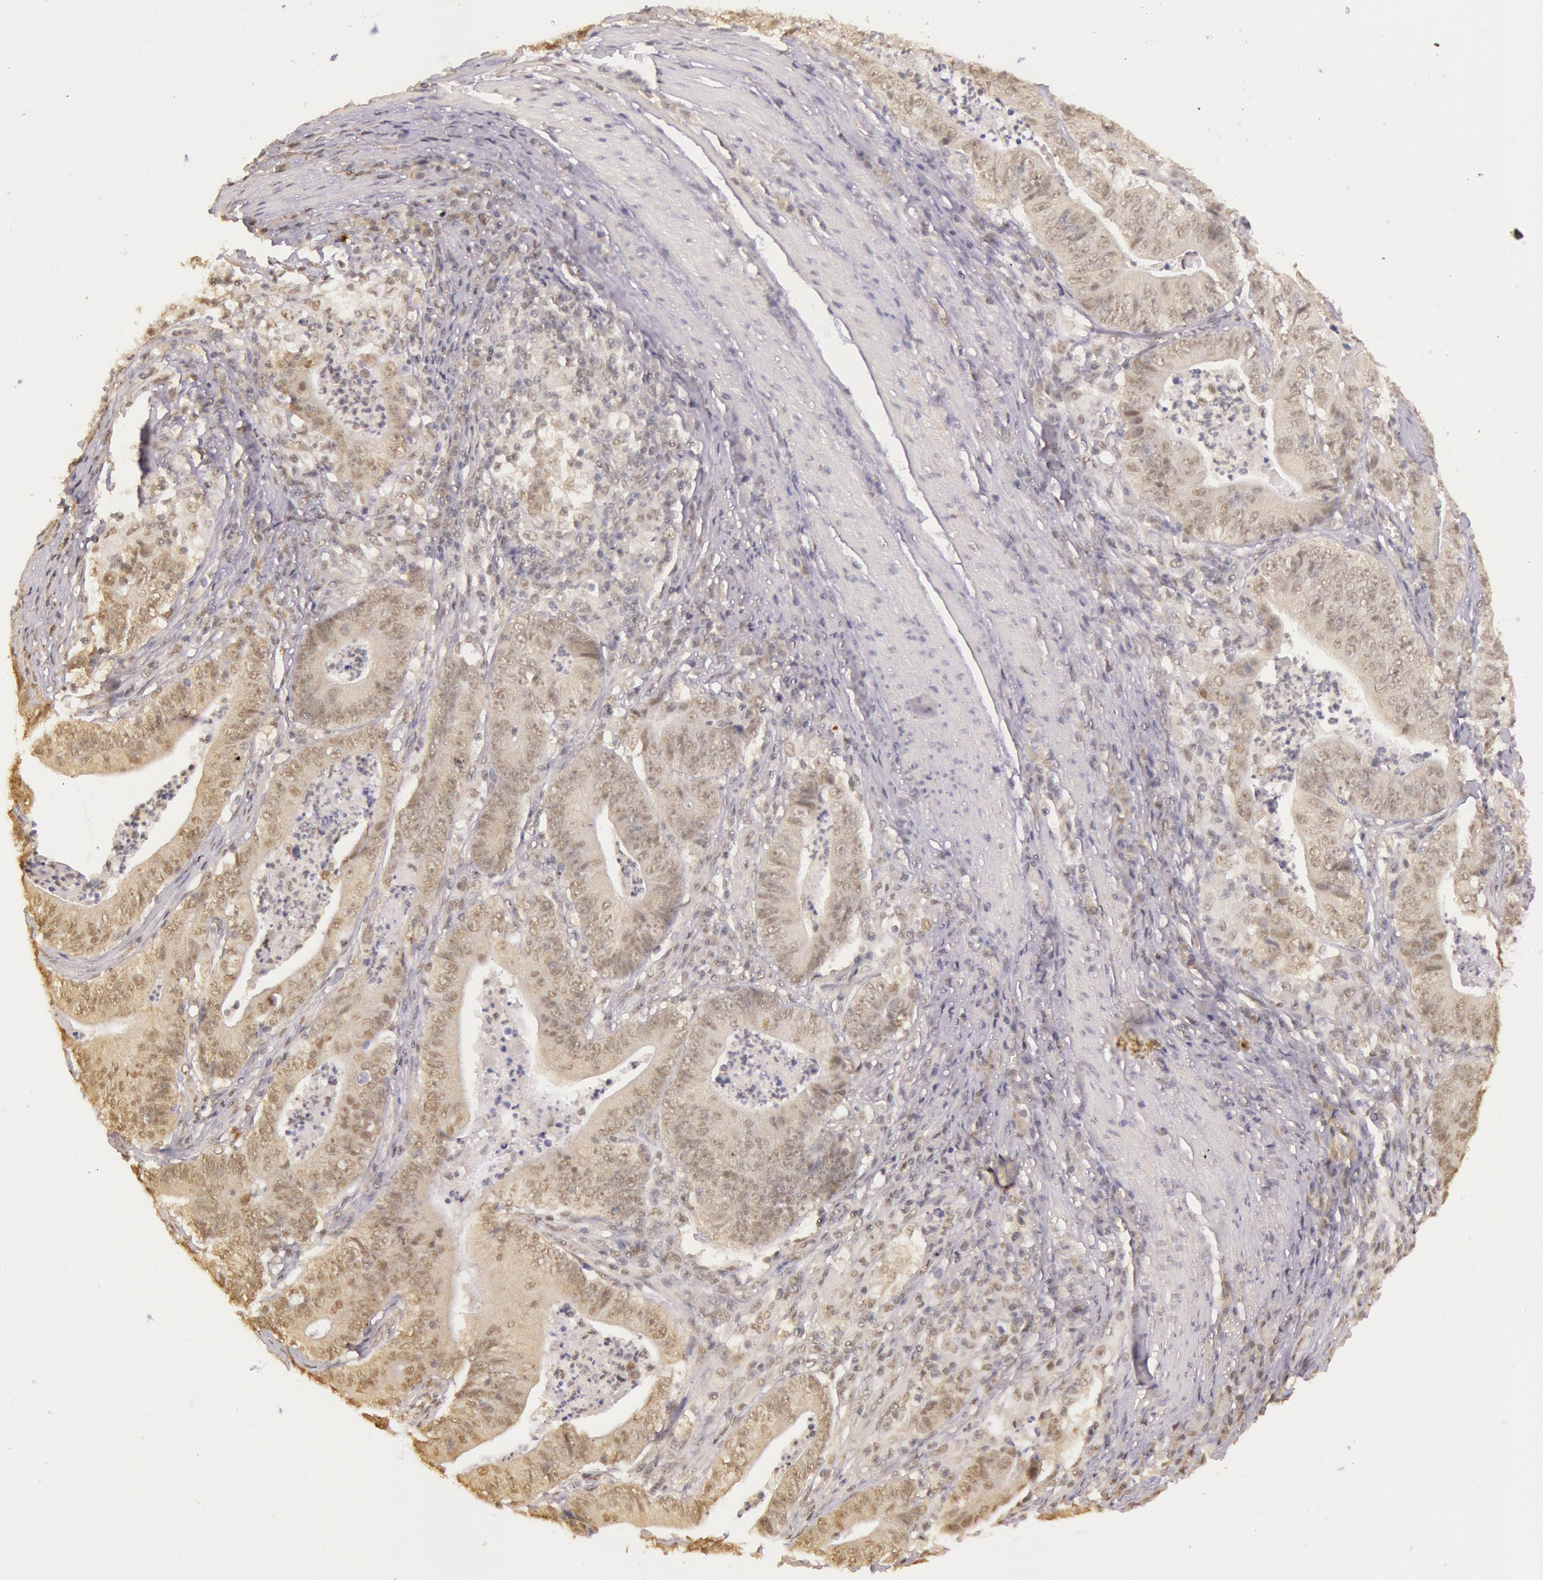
{"staining": {"intensity": "weak", "quantity": "<25%", "location": "cytoplasmic/membranous,nuclear"}, "tissue": "stomach cancer", "cell_type": "Tumor cells", "image_type": "cancer", "snomed": [{"axis": "morphology", "description": "Adenocarcinoma, NOS"}, {"axis": "topography", "description": "Stomach, lower"}], "caption": "Tumor cells show no significant protein positivity in adenocarcinoma (stomach).", "gene": "RTL10", "patient": {"sex": "female", "age": 86}}